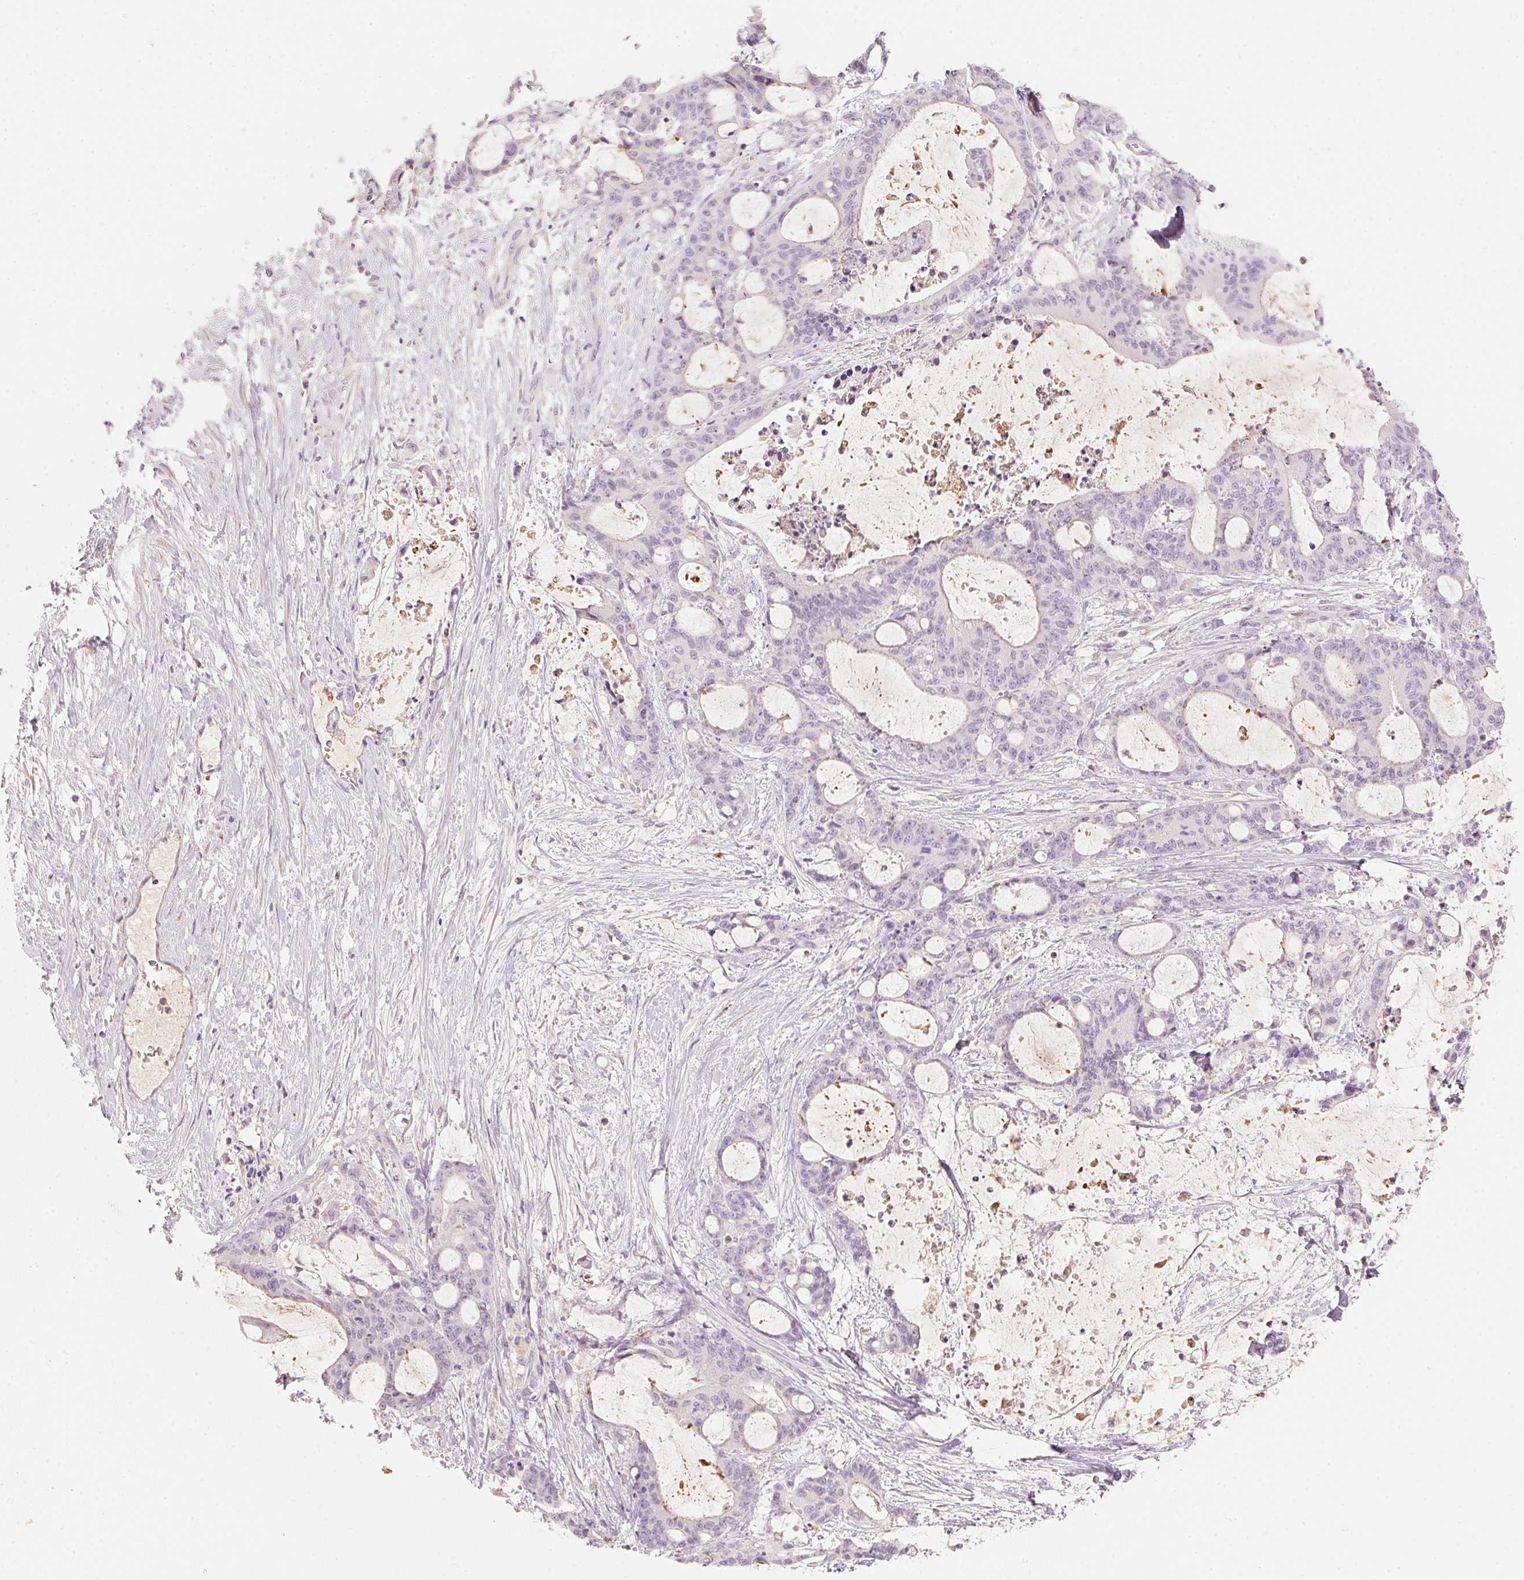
{"staining": {"intensity": "negative", "quantity": "none", "location": "none"}, "tissue": "liver cancer", "cell_type": "Tumor cells", "image_type": "cancer", "snomed": [{"axis": "morphology", "description": "Normal tissue, NOS"}, {"axis": "morphology", "description": "Cholangiocarcinoma"}, {"axis": "topography", "description": "Liver"}, {"axis": "topography", "description": "Peripheral nerve tissue"}], "caption": "IHC of liver cholangiocarcinoma shows no expression in tumor cells.", "gene": "RMDN2", "patient": {"sex": "female", "age": 73}}